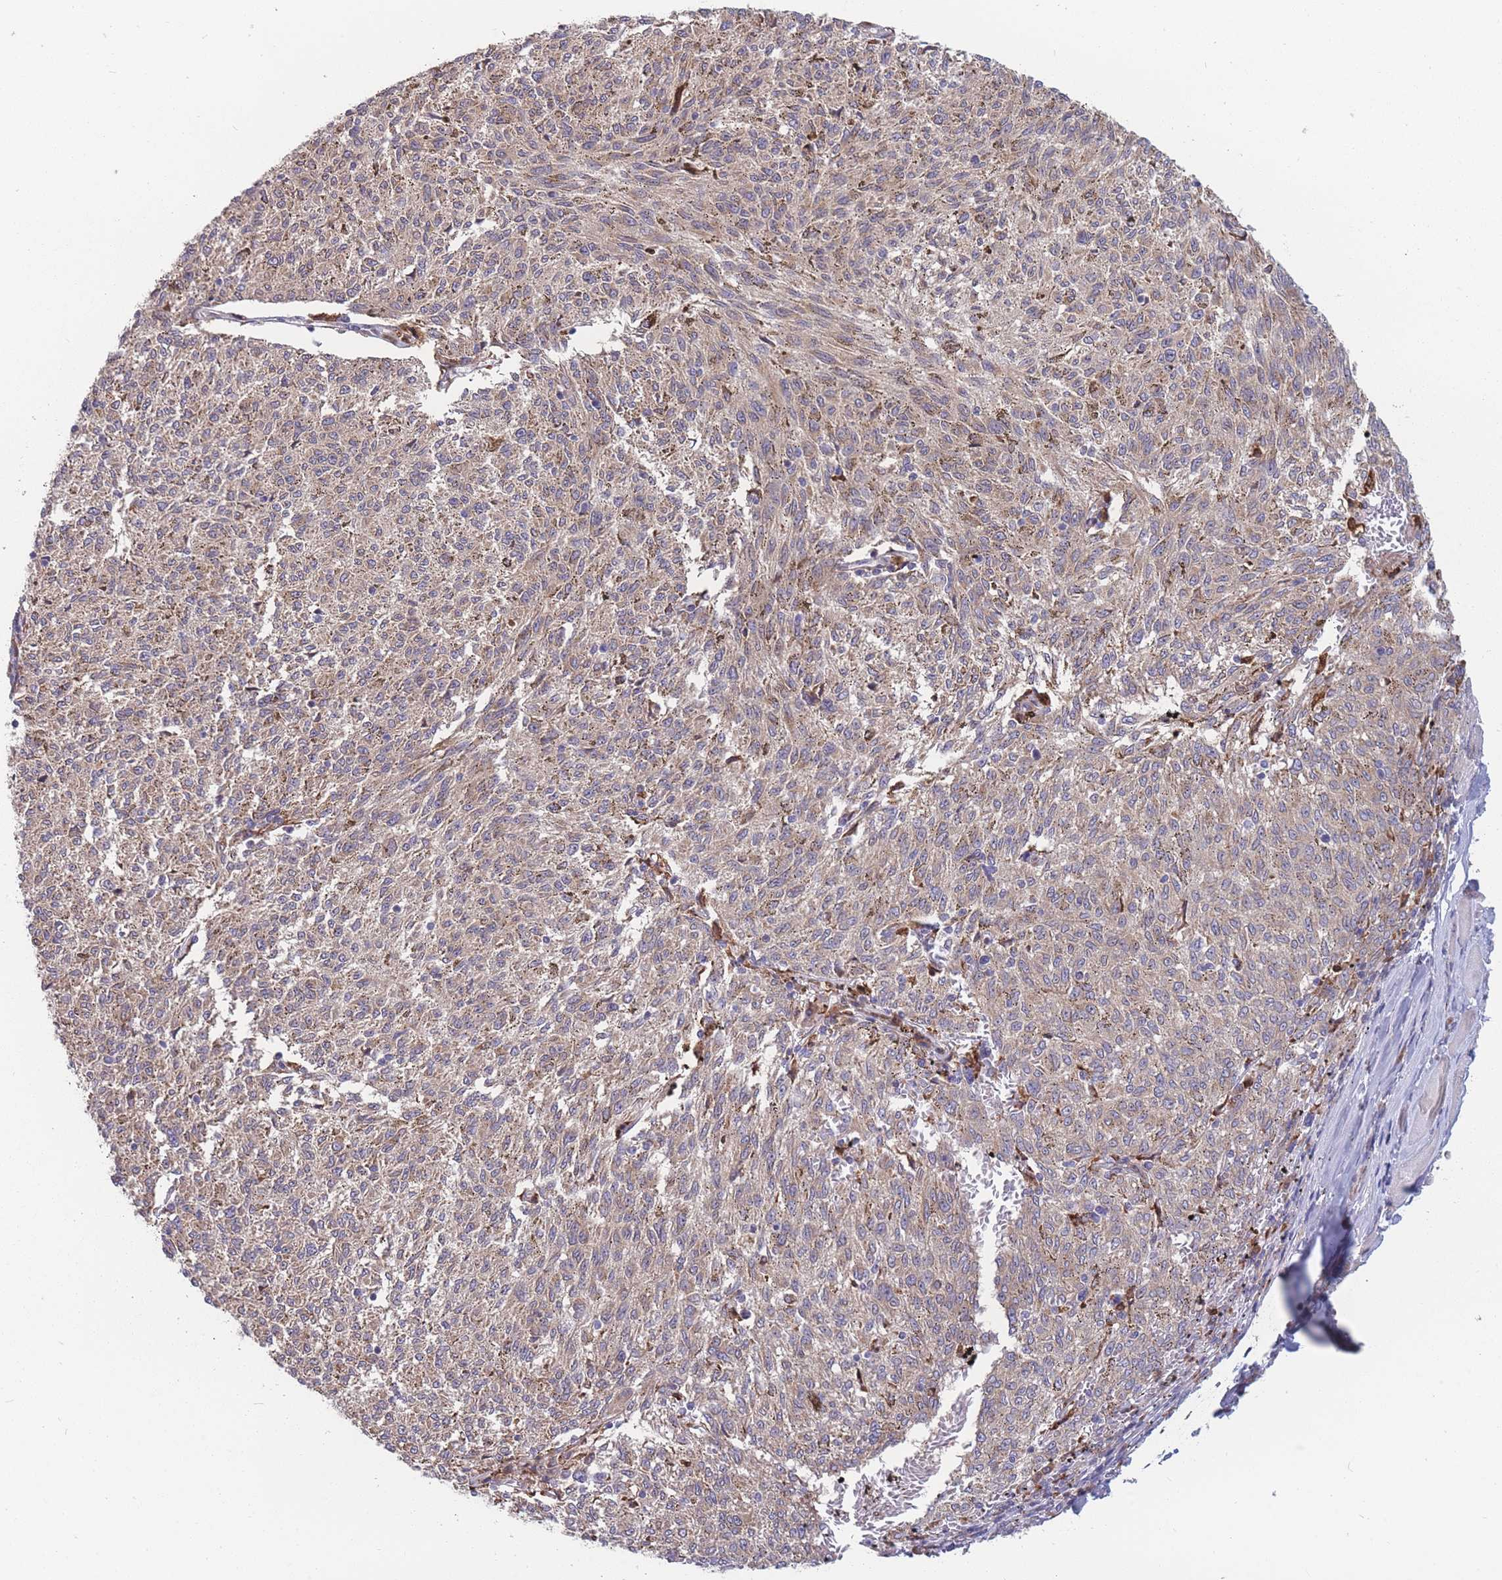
{"staining": {"intensity": "weak", "quantity": ">75%", "location": "cytoplasmic/membranous"}, "tissue": "melanoma", "cell_type": "Tumor cells", "image_type": "cancer", "snomed": [{"axis": "morphology", "description": "Malignant melanoma, NOS"}, {"axis": "topography", "description": "Skin"}], "caption": "High-magnification brightfield microscopy of malignant melanoma stained with DAB (brown) and counterstained with hematoxylin (blue). tumor cells exhibit weak cytoplasmic/membranous positivity is seen in about>75% of cells.", "gene": "TMEM131L", "patient": {"sex": "female", "age": 72}}